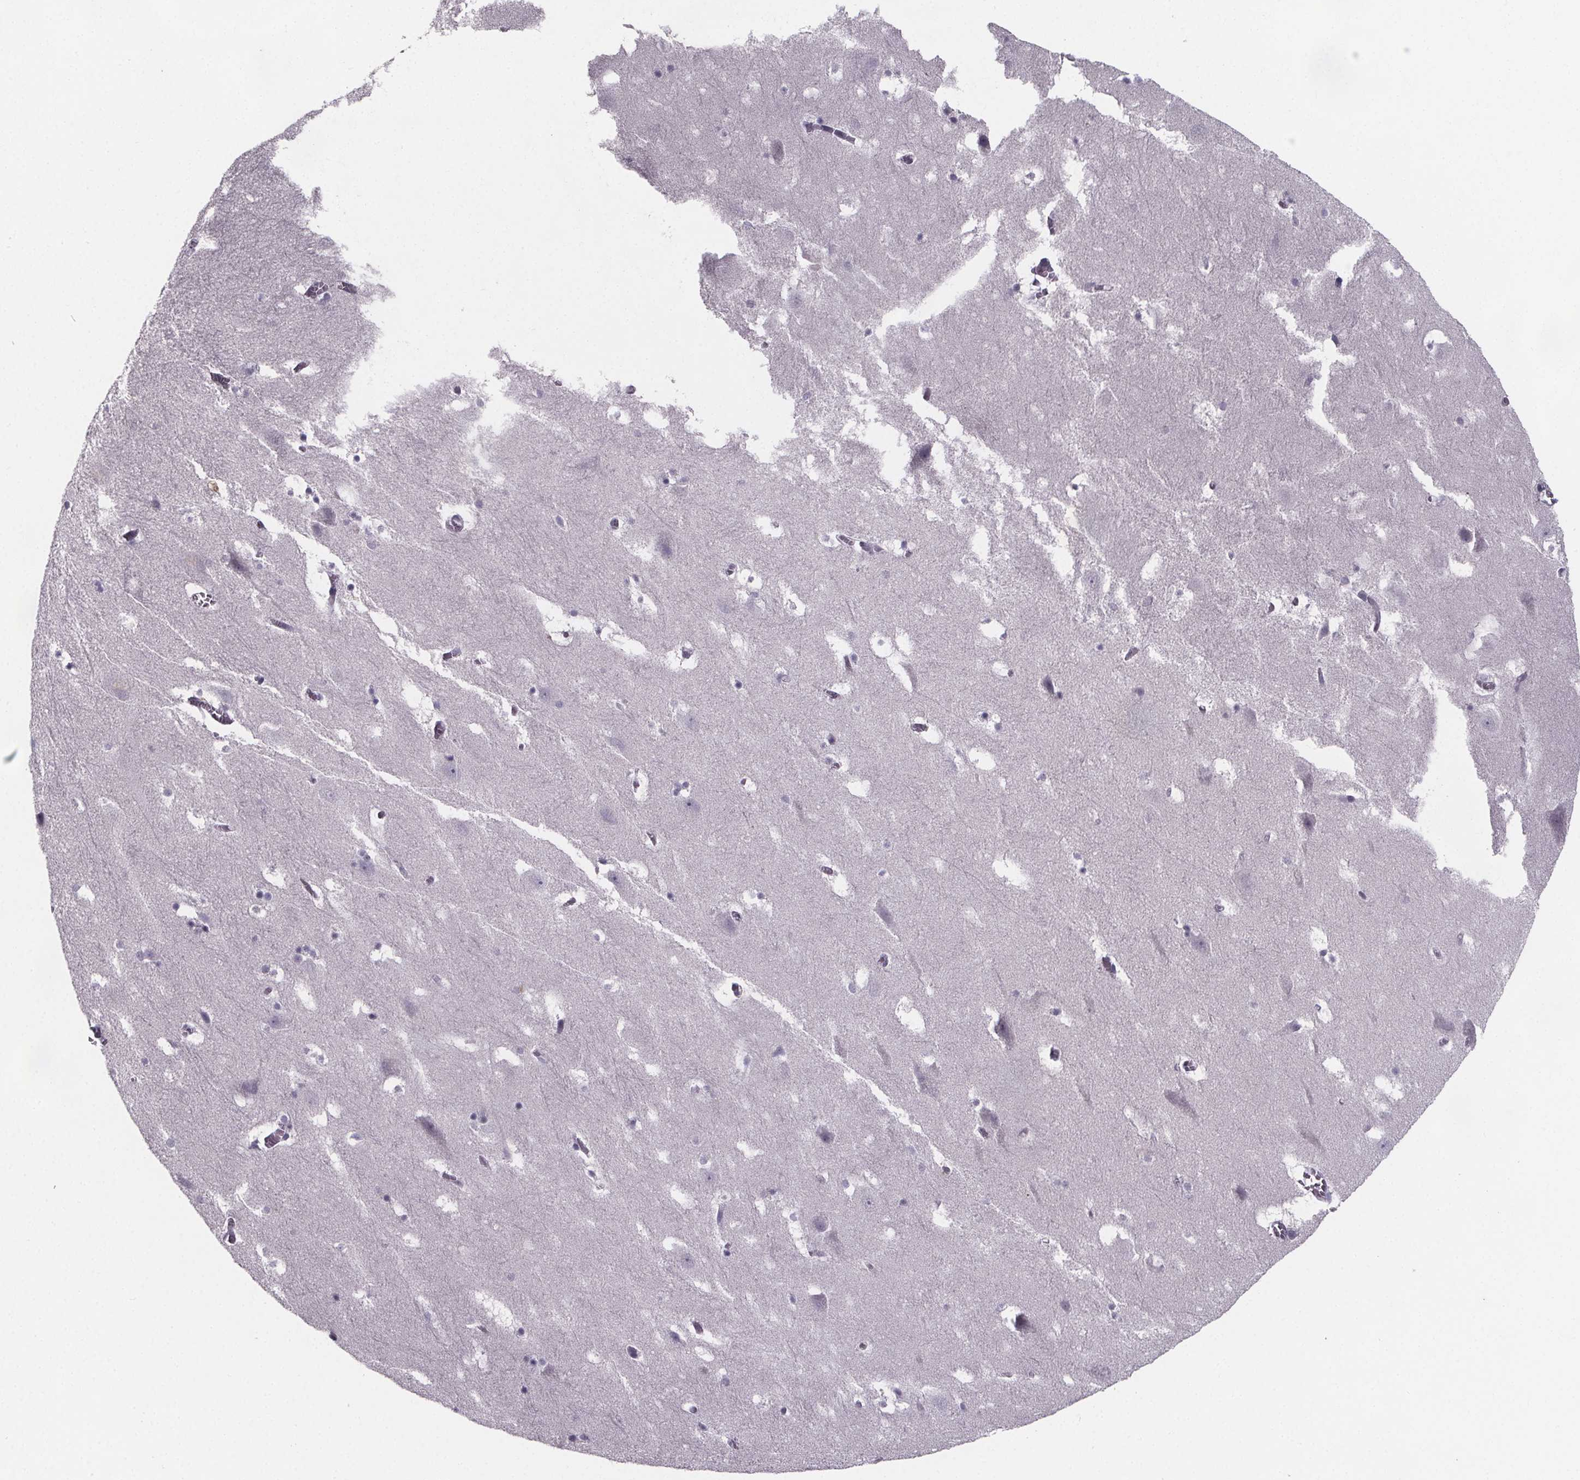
{"staining": {"intensity": "negative", "quantity": "none", "location": "none"}, "tissue": "hippocampus", "cell_type": "Glial cells", "image_type": "normal", "snomed": [{"axis": "morphology", "description": "Normal tissue, NOS"}, {"axis": "topography", "description": "Hippocampus"}], "caption": "Immunohistochemical staining of normal human hippocampus displays no significant staining in glial cells.", "gene": "PAH", "patient": {"sex": "male", "age": 45}}